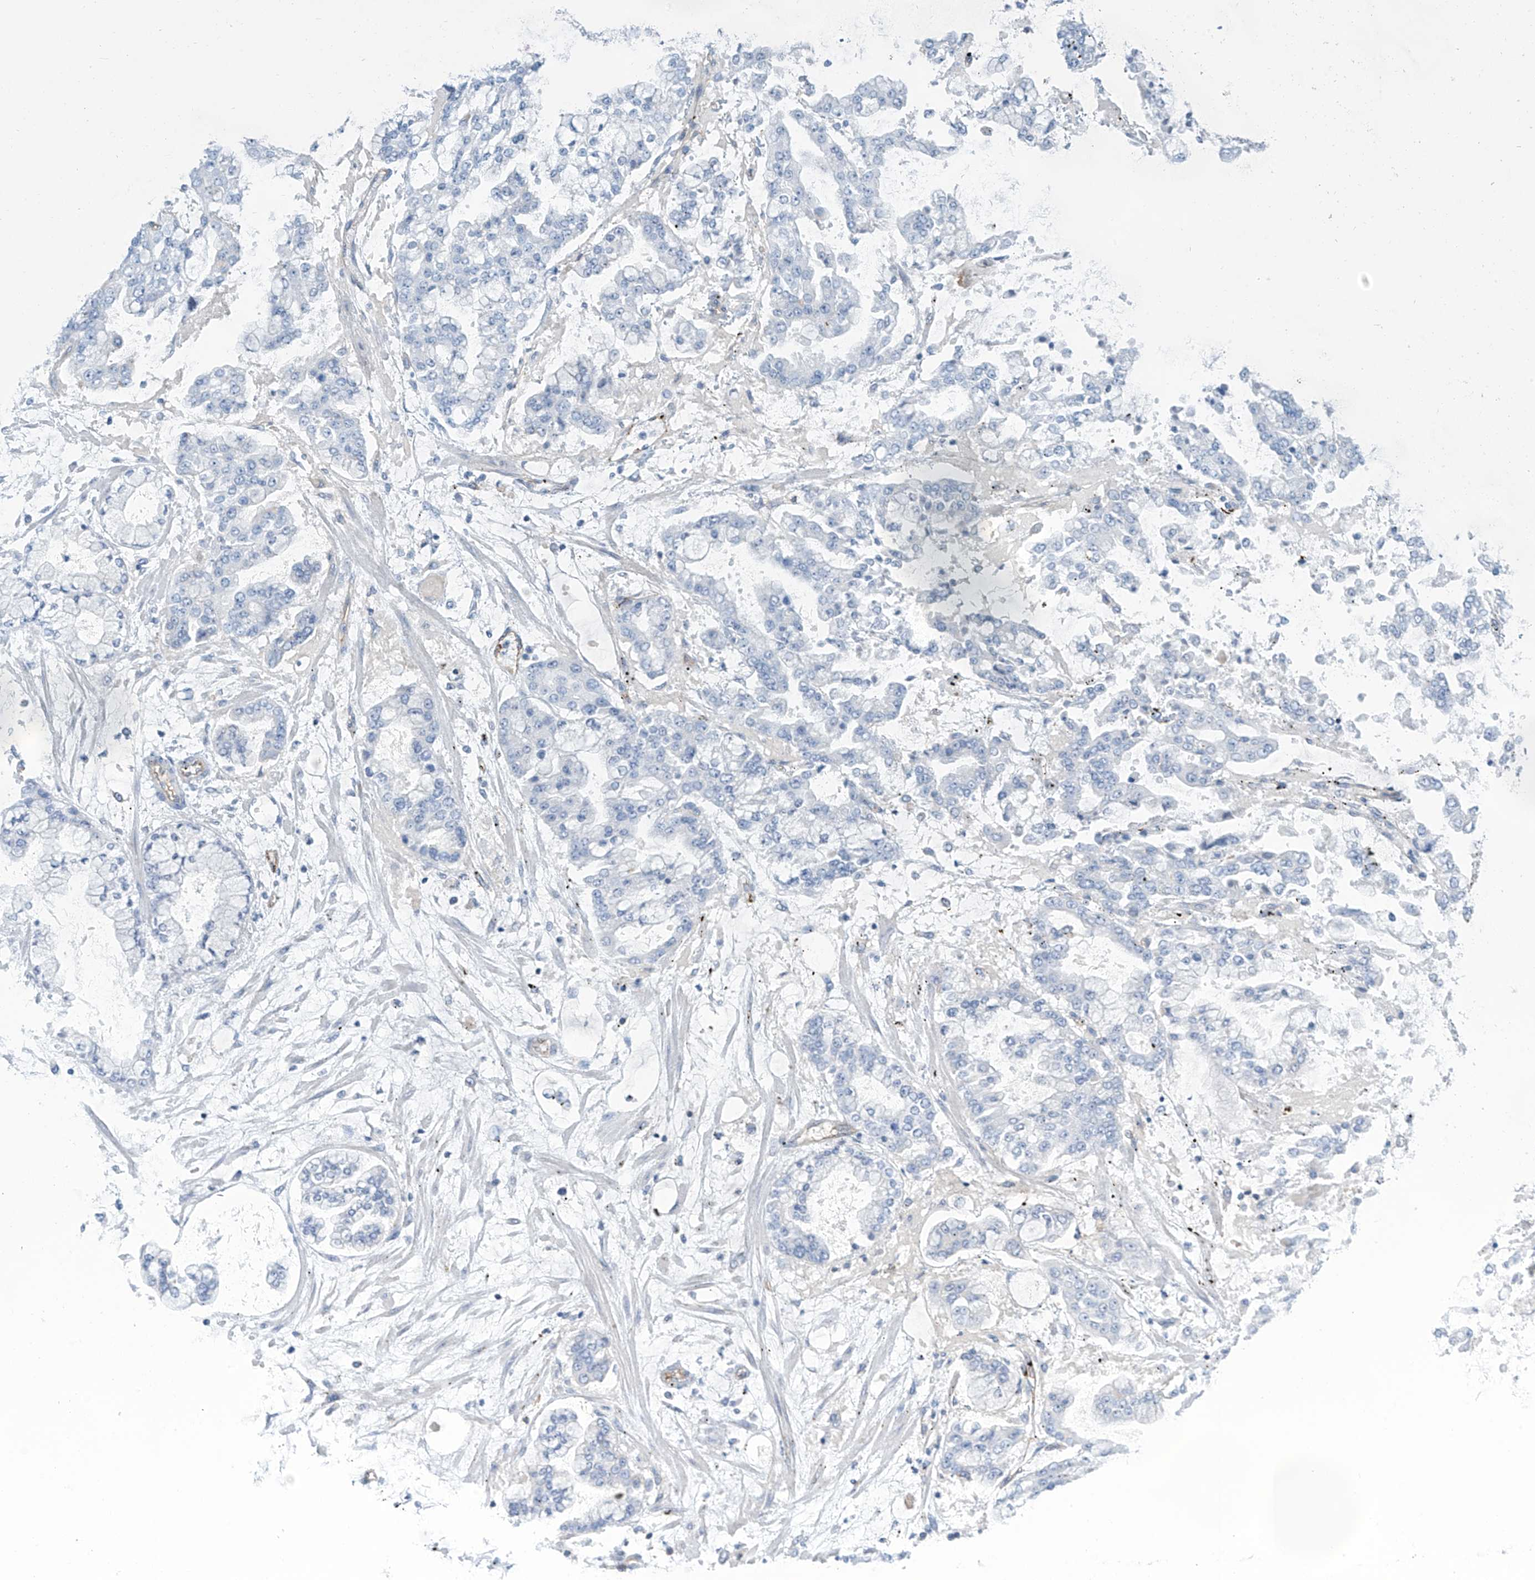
{"staining": {"intensity": "negative", "quantity": "none", "location": "none"}, "tissue": "stomach cancer", "cell_type": "Tumor cells", "image_type": "cancer", "snomed": [{"axis": "morphology", "description": "Normal tissue, NOS"}, {"axis": "morphology", "description": "Adenocarcinoma, NOS"}, {"axis": "topography", "description": "Stomach, upper"}, {"axis": "topography", "description": "Stomach"}], "caption": "The micrograph shows no significant positivity in tumor cells of adenocarcinoma (stomach).", "gene": "ZNF846", "patient": {"sex": "male", "age": 76}}